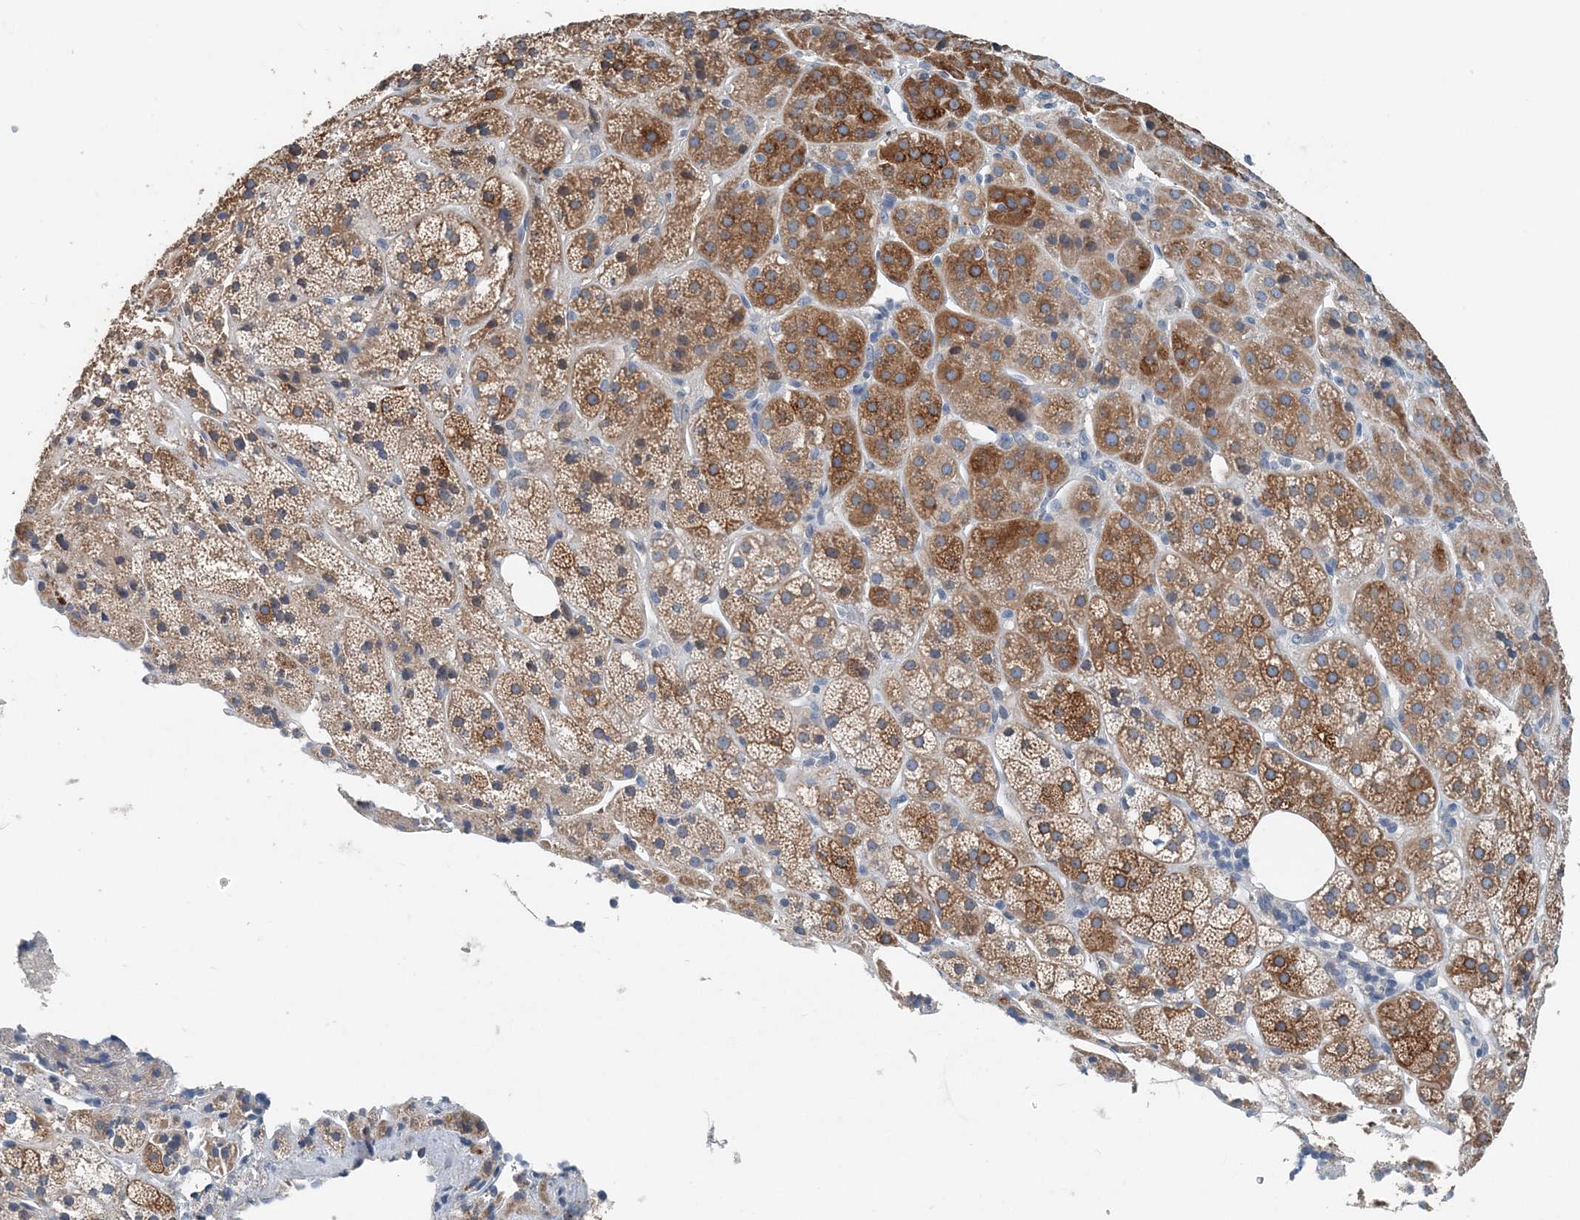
{"staining": {"intensity": "strong", "quantity": "25%-75%", "location": "cytoplasmic/membranous"}, "tissue": "adrenal gland", "cell_type": "Glandular cells", "image_type": "normal", "snomed": [{"axis": "morphology", "description": "Normal tissue, NOS"}, {"axis": "topography", "description": "Adrenal gland"}], "caption": "Unremarkable adrenal gland was stained to show a protein in brown. There is high levels of strong cytoplasmic/membranous expression in approximately 25%-75% of glandular cells. (IHC, brightfield microscopy, high magnification).", "gene": "EEF1A2", "patient": {"sex": "female", "age": 57}}